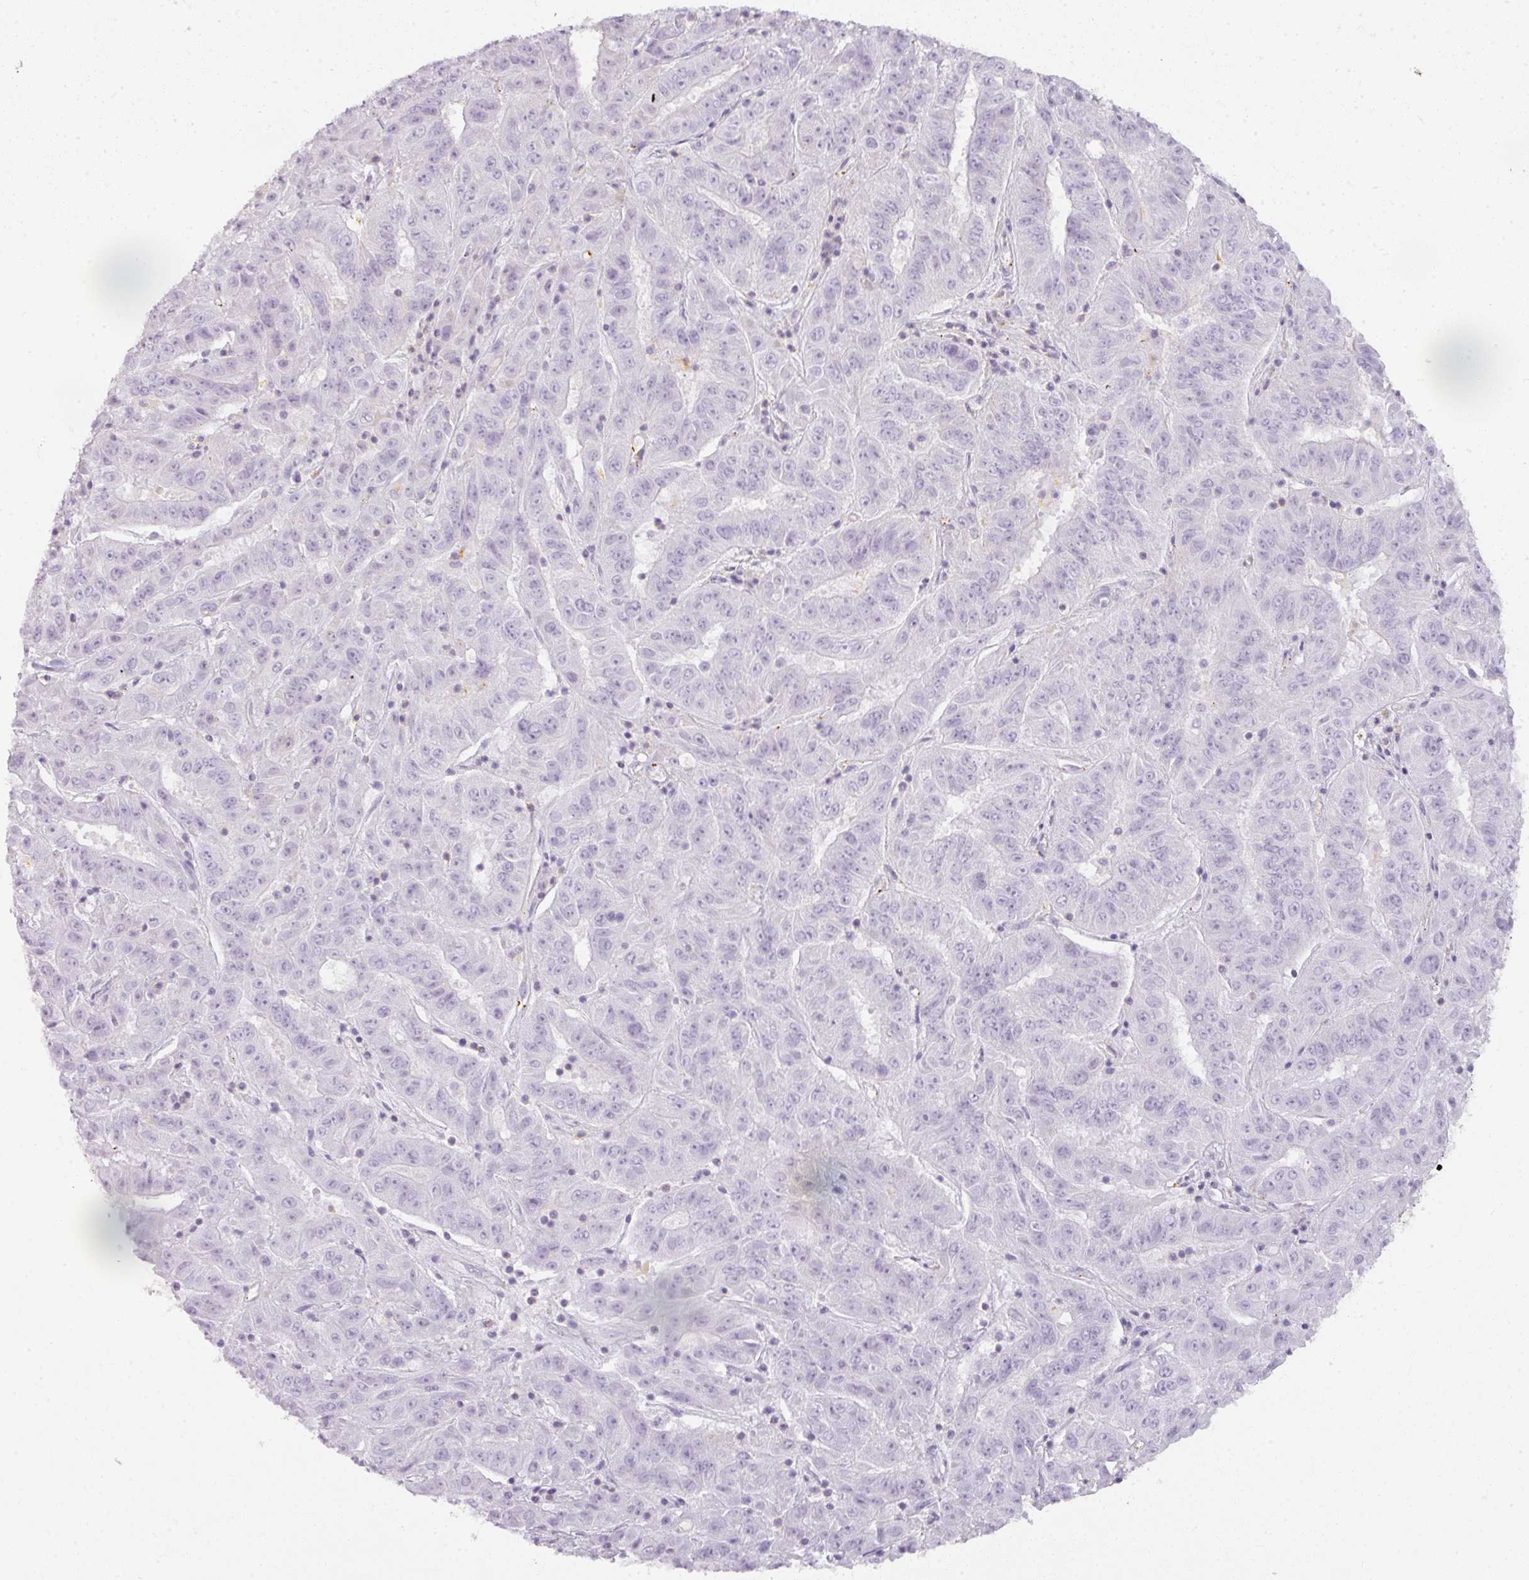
{"staining": {"intensity": "negative", "quantity": "none", "location": "none"}, "tissue": "pancreatic cancer", "cell_type": "Tumor cells", "image_type": "cancer", "snomed": [{"axis": "morphology", "description": "Adenocarcinoma, NOS"}, {"axis": "topography", "description": "Pancreas"}], "caption": "High power microscopy image of an immunohistochemistry (IHC) photomicrograph of pancreatic adenocarcinoma, revealing no significant positivity in tumor cells. (Stains: DAB (3,3'-diaminobenzidine) immunohistochemistry (IHC) with hematoxylin counter stain, Microscopy: brightfield microscopy at high magnification).", "gene": "TMEM42", "patient": {"sex": "male", "age": 63}}